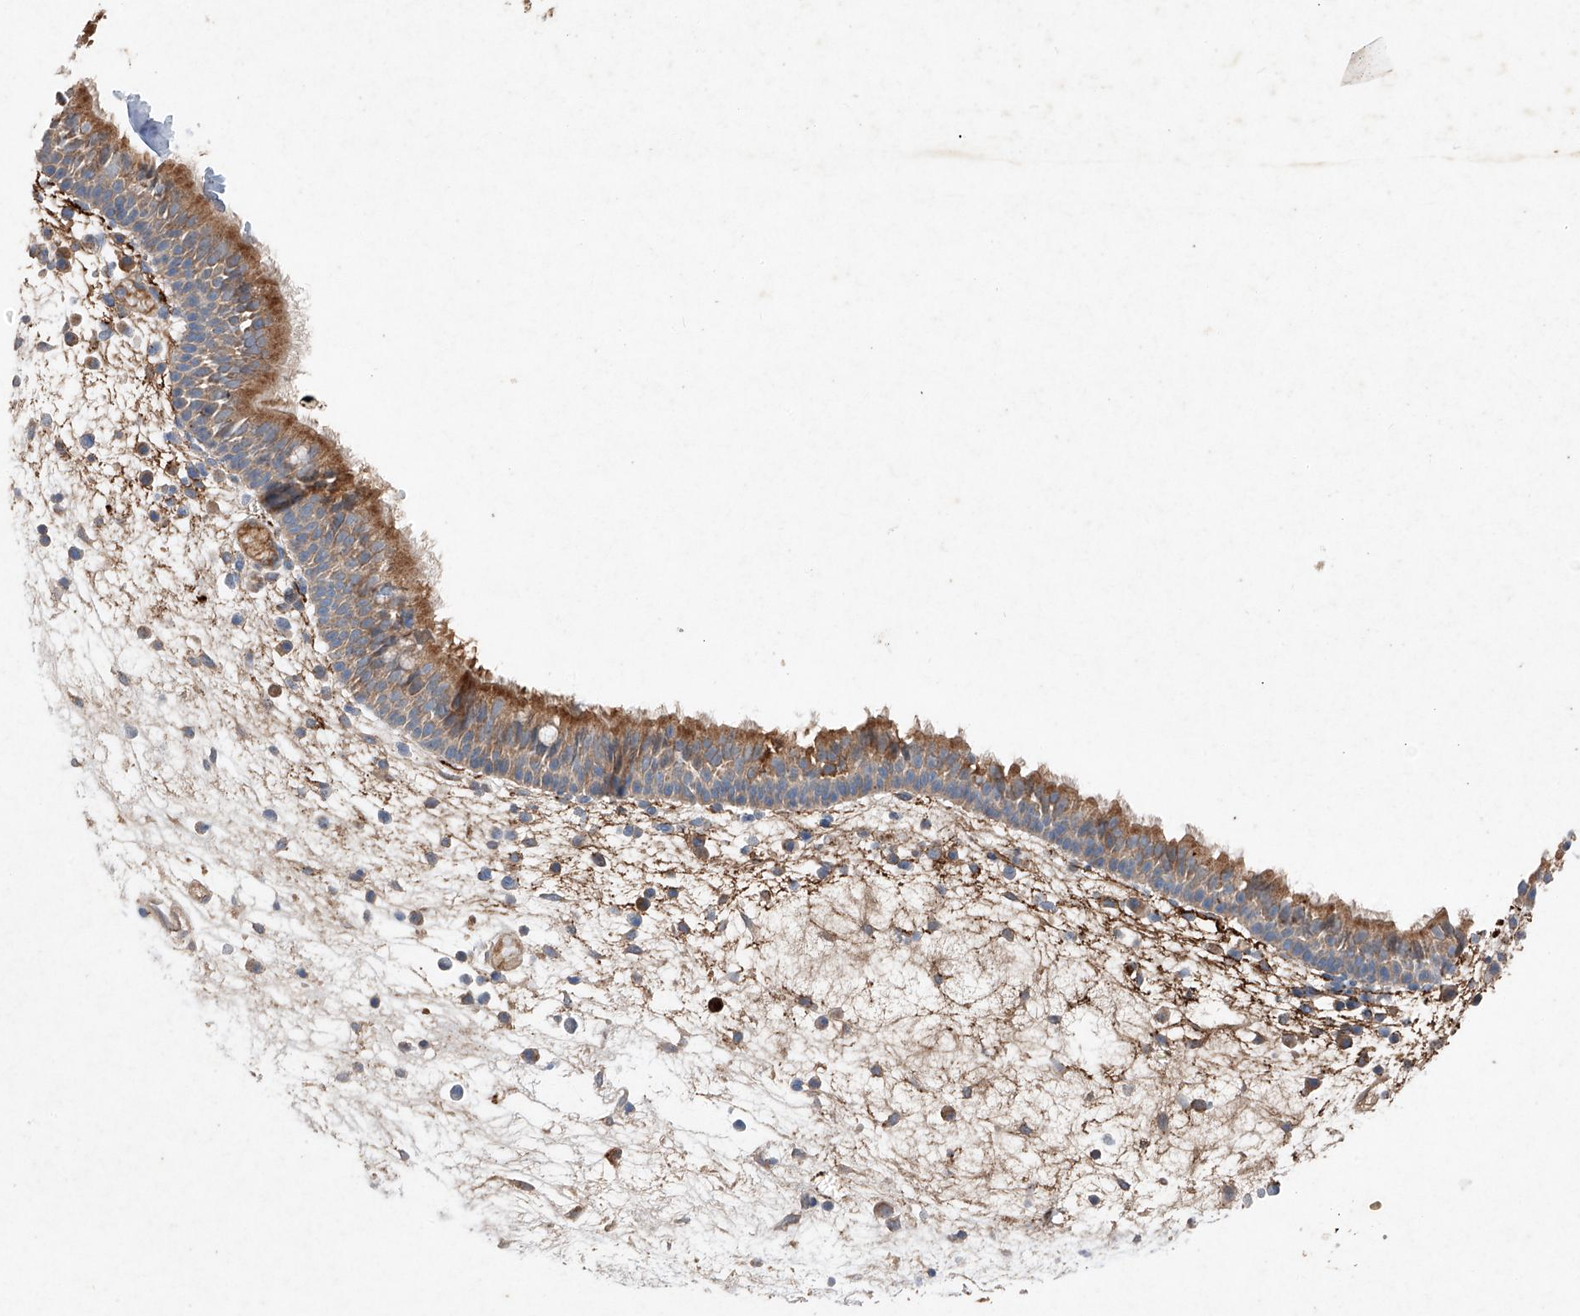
{"staining": {"intensity": "moderate", "quantity": ">75%", "location": "cytoplasmic/membranous"}, "tissue": "nasopharynx", "cell_type": "Respiratory epithelial cells", "image_type": "normal", "snomed": [{"axis": "morphology", "description": "Normal tissue, NOS"}, {"axis": "morphology", "description": "Inflammation, NOS"}, {"axis": "morphology", "description": "Malignant melanoma, Metastatic site"}, {"axis": "topography", "description": "Nasopharynx"}], "caption": "Benign nasopharynx exhibits moderate cytoplasmic/membranous expression in approximately >75% of respiratory epithelial cells, visualized by immunohistochemistry.", "gene": "RUSC1", "patient": {"sex": "male", "age": 70}}